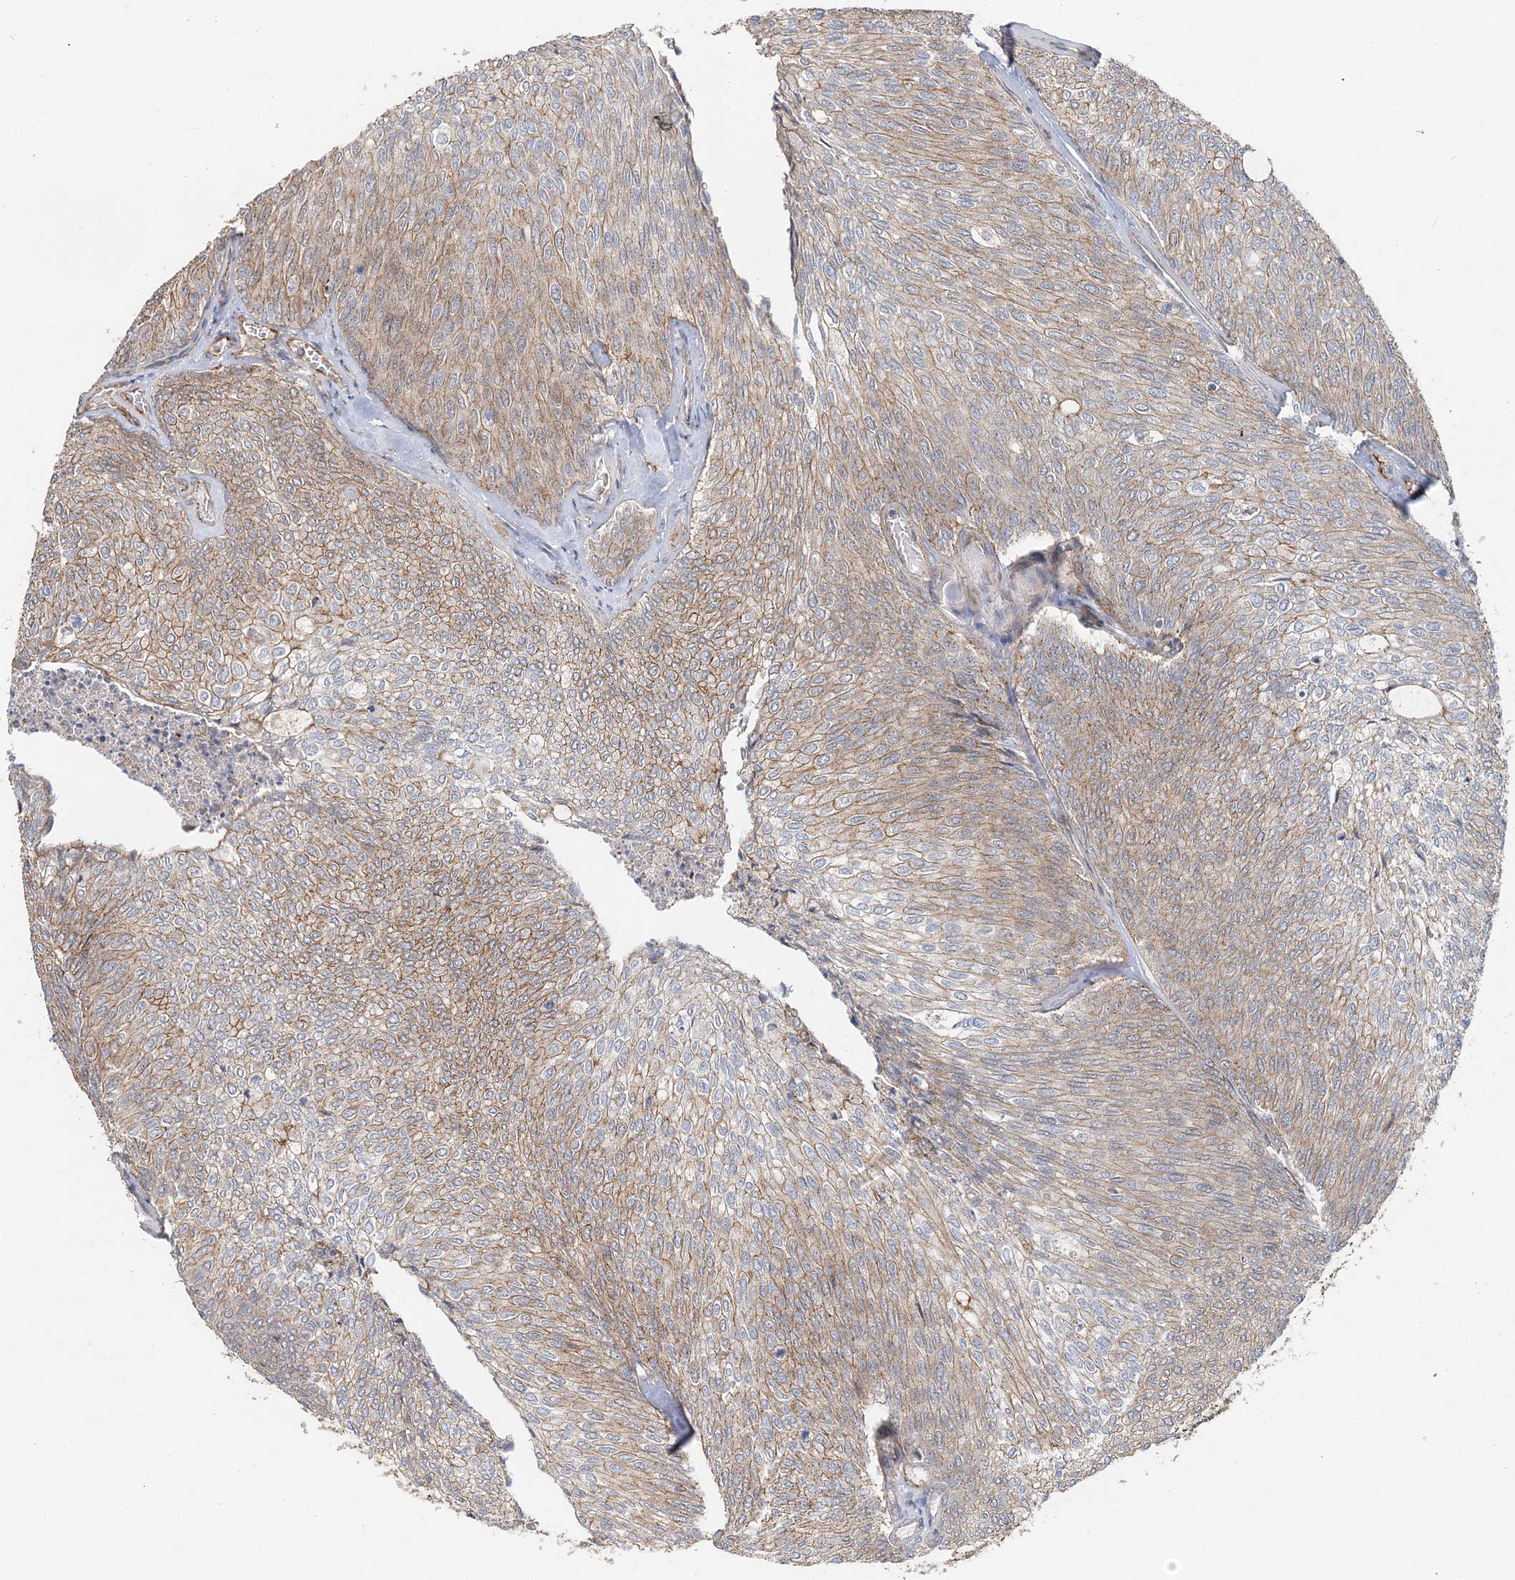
{"staining": {"intensity": "moderate", "quantity": ">75%", "location": "cytoplasmic/membranous"}, "tissue": "urothelial cancer", "cell_type": "Tumor cells", "image_type": "cancer", "snomed": [{"axis": "morphology", "description": "Urothelial carcinoma, Low grade"}, {"axis": "topography", "description": "Urinary bladder"}], "caption": "Brown immunohistochemical staining in urothelial cancer displays moderate cytoplasmic/membranous staining in approximately >75% of tumor cells. The staining was performed using DAB (3,3'-diaminobenzidine) to visualize the protein expression in brown, while the nuclei were stained in blue with hematoxylin (Magnification: 20x).", "gene": "MAT2B", "patient": {"sex": "female", "age": 79}}